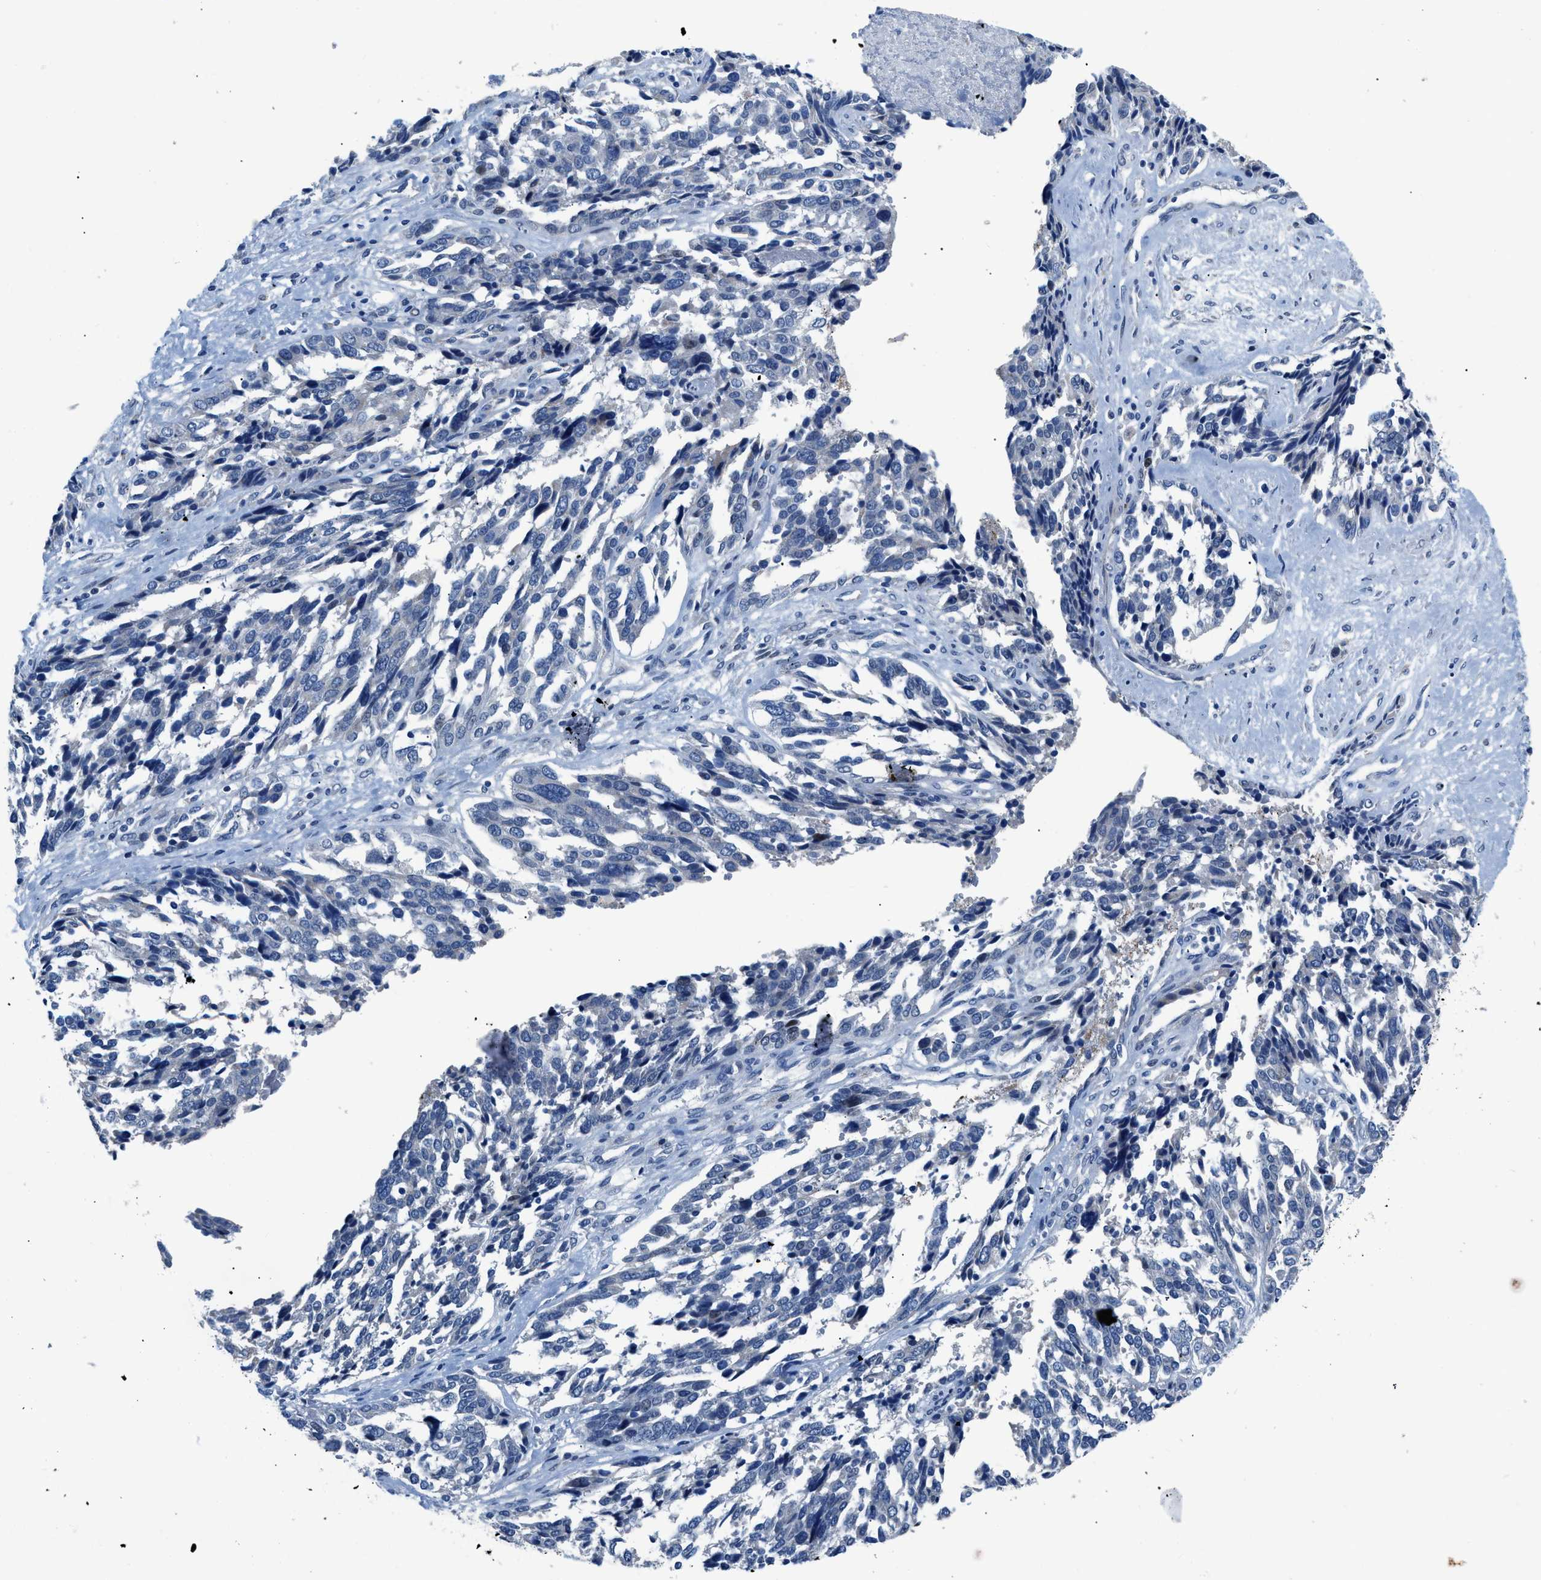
{"staining": {"intensity": "negative", "quantity": "none", "location": "none"}, "tissue": "ovarian cancer", "cell_type": "Tumor cells", "image_type": "cancer", "snomed": [{"axis": "morphology", "description": "Cystadenocarcinoma, serous, NOS"}, {"axis": "topography", "description": "Ovary"}], "caption": "Immunohistochemistry image of neoplastic tissue: ovarian serous cystadenocarcinoma stained with DAB demonstrates no significant protein staining in tumor cells. Nuclei are stained in blue.", "gene": "UAP1", "patient": {"sex": "female", "age": 44}}